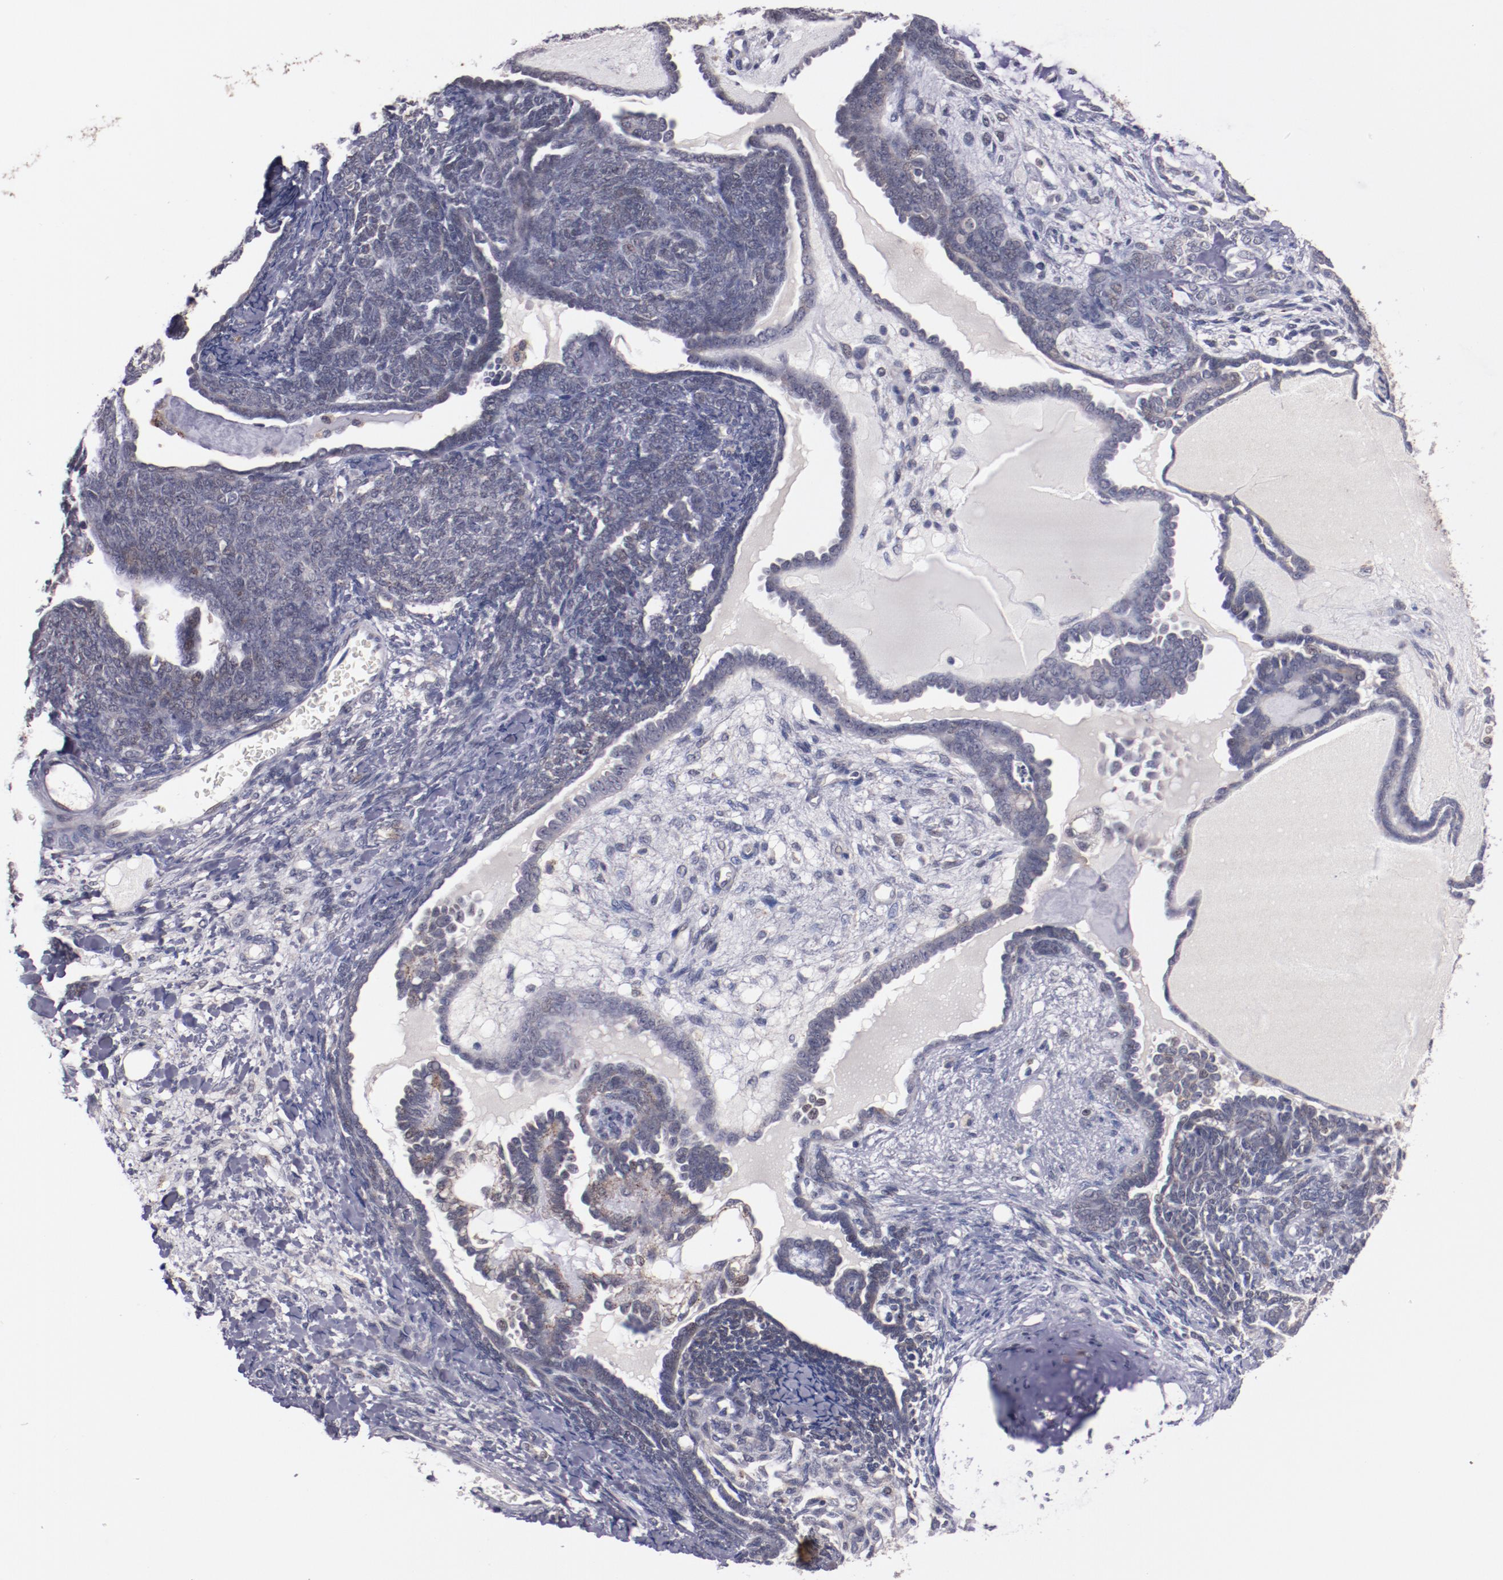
{"staining": {"intensity": "weak", "quantity": ">75%", "location": "cytoplasmic/membranous"}, "tissue": "endometrial cancer", "cell_type": "Tumor cells", "image_type": "cancer", "snomed": [{"axis": "morphology", "description": "Neoplasm, malignant, NOS"}, {"axis": "topography", "description": "Endometrium"}], "caption": "Weak cytoplasmic/membranous protein positivity is seen in approximately >75% of tumor cells in endometrial cancer (neoplasm (malignant)).", "gene": "SYP", "patient": {"sex": "female", "age": 74}}